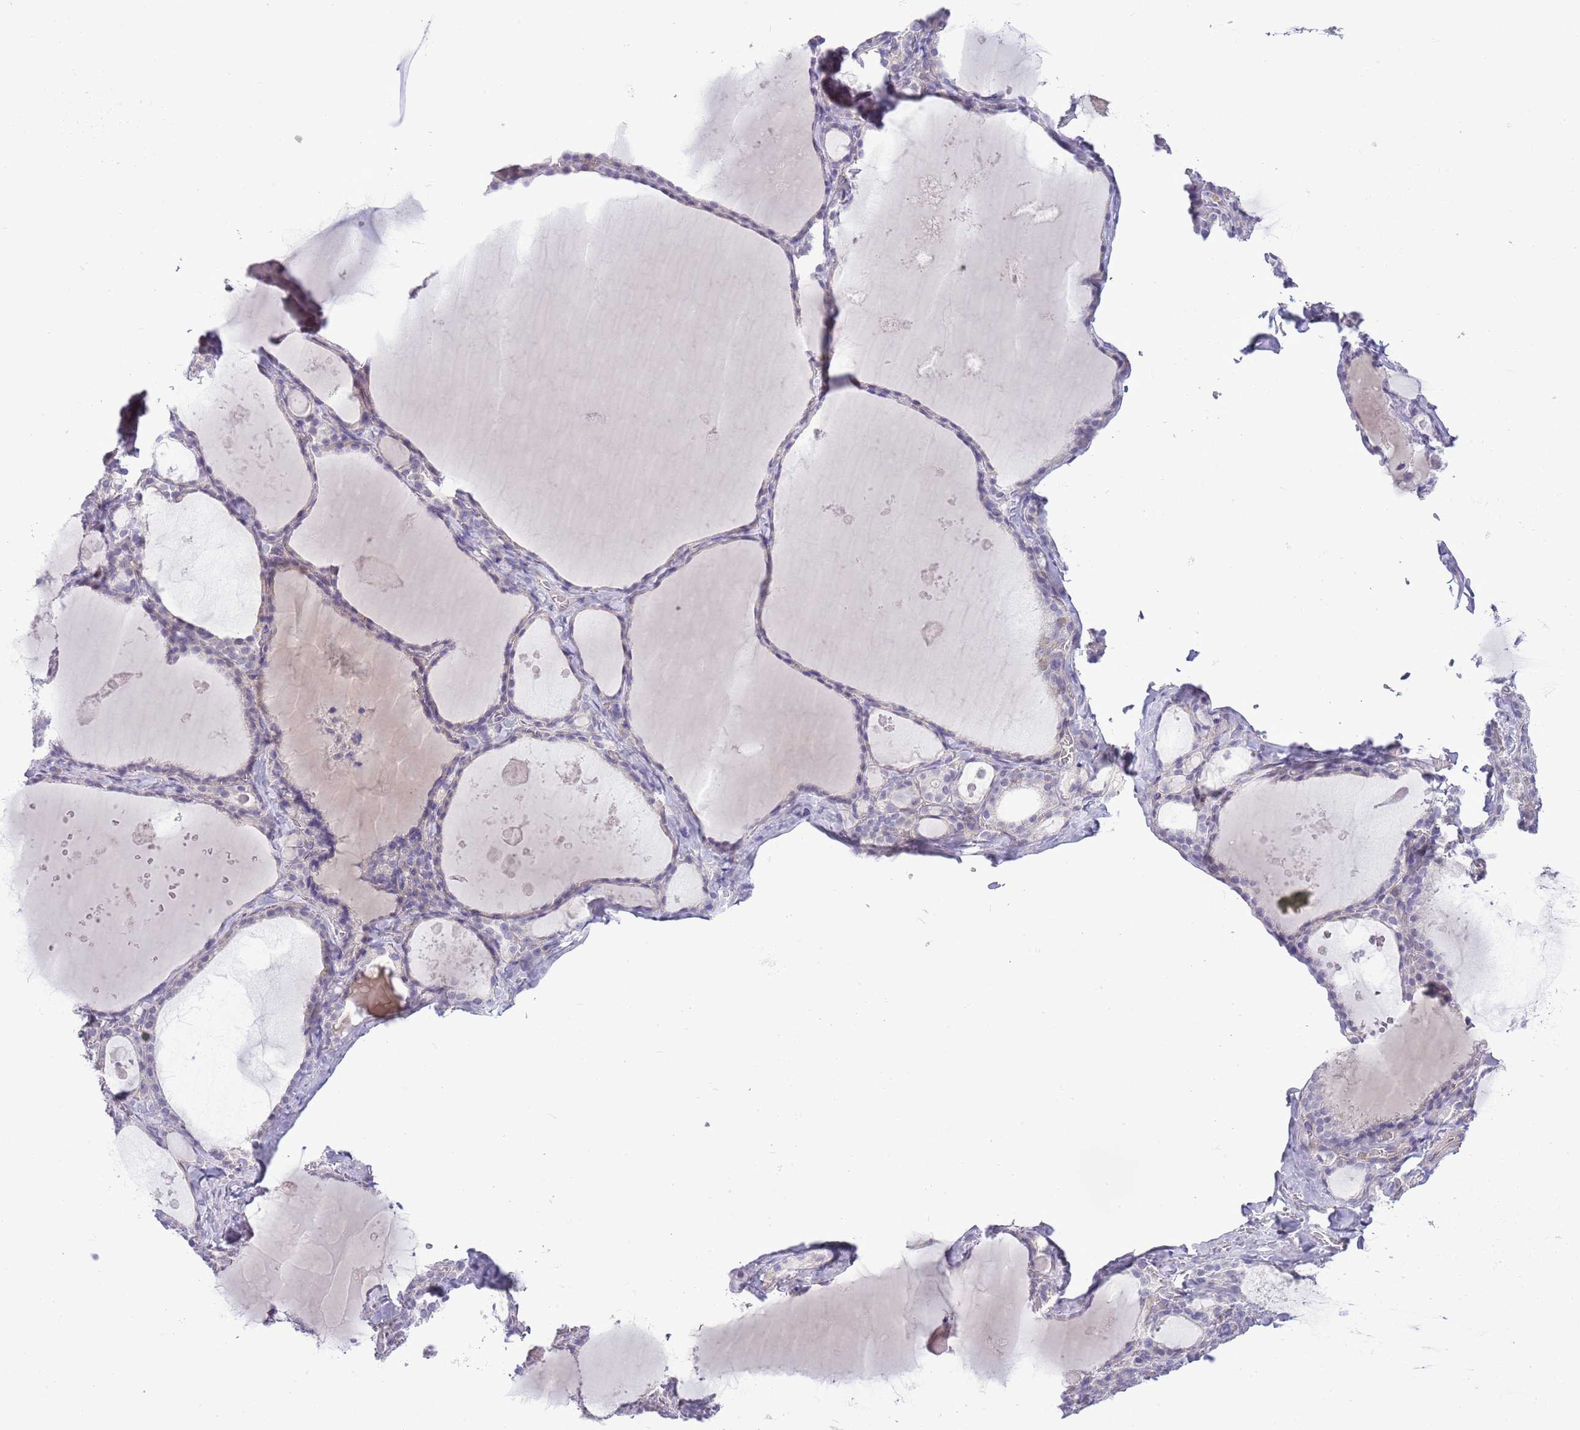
{"staining": {"intensity": "negative", "quantity": "none", "location": "none"}, "tissue": "thyroid gland", "cell_type": "Glandular cells", "image_type": "normal", "snomed": [{"axis": "morphology", "description": "Normal tissue, NOS"}, {"axis": "topography", "description": "Thyroid gland"}], "caption": "High magnification brightfield microscopy of normal thyroid gland stained with DAB (3,3'-diaminobenzidine) (brown) and counterstained with hematoxylin (blue): glandular cells show no significant expression. Nuclei are stained in blue.", "gene": "FBRSL1", "patient": {"sex": "male", "age": 56}}